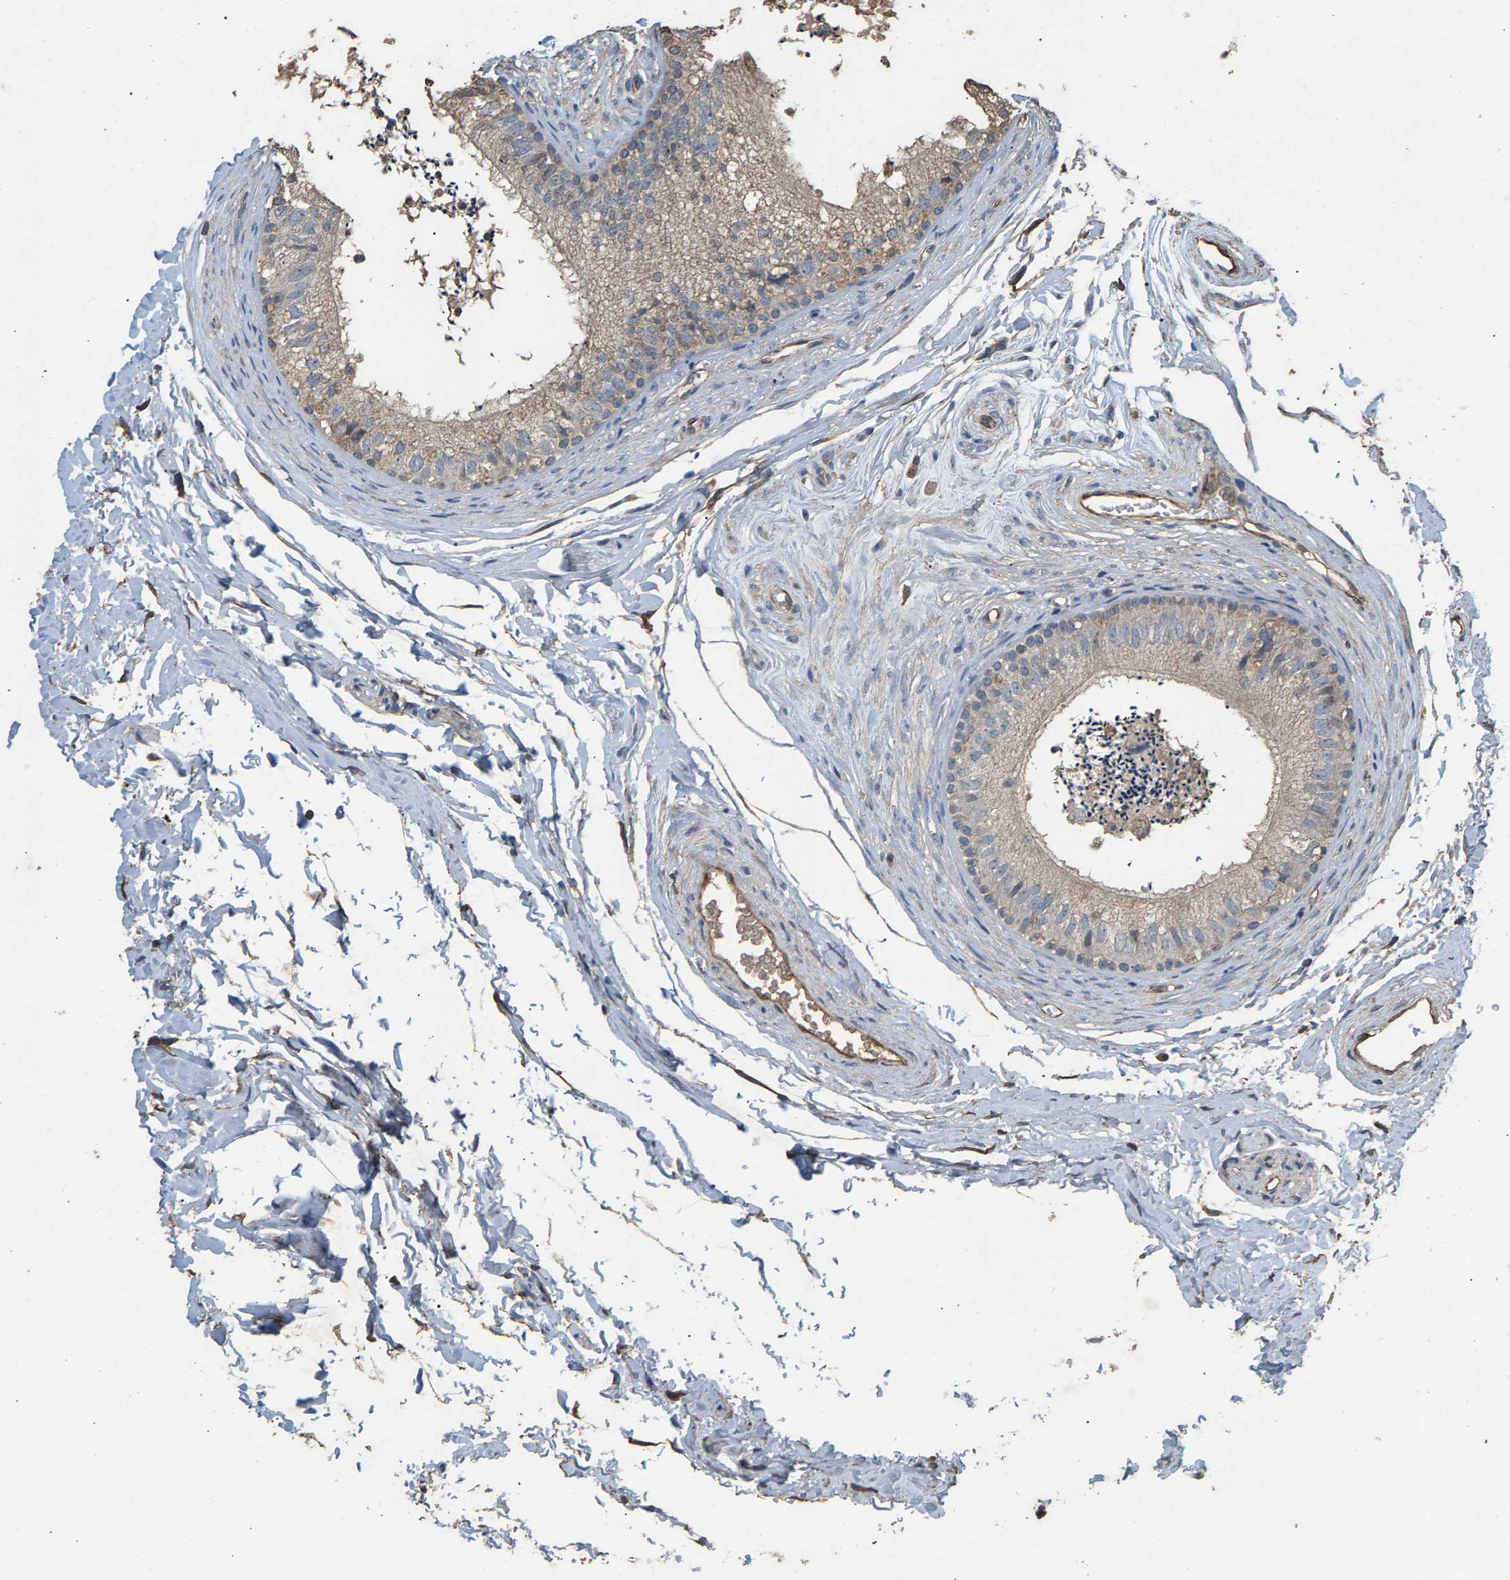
{"staining": {"intensity": "weak", "quantity": ">75%", "location": "cytoplasmic/membranous"}, "tissue": "epididymis", "cell_type": "Glandular cells", "image_type": "normal", "snomed": [{"axis": "morphology", "description": "Normal tissue, NOS"}, {"axis": "topography", "description": "Epididymis"}], "caption": "DAB (3,3'-diaminobenzidine) immunohistochemical staining of benign human epididymis displays weak cytoplasmic/membranous protein expression in approximately >75% of glandular cells.", "gene": "HTRA3", "patient": {"sex": "male", "age": 56}}